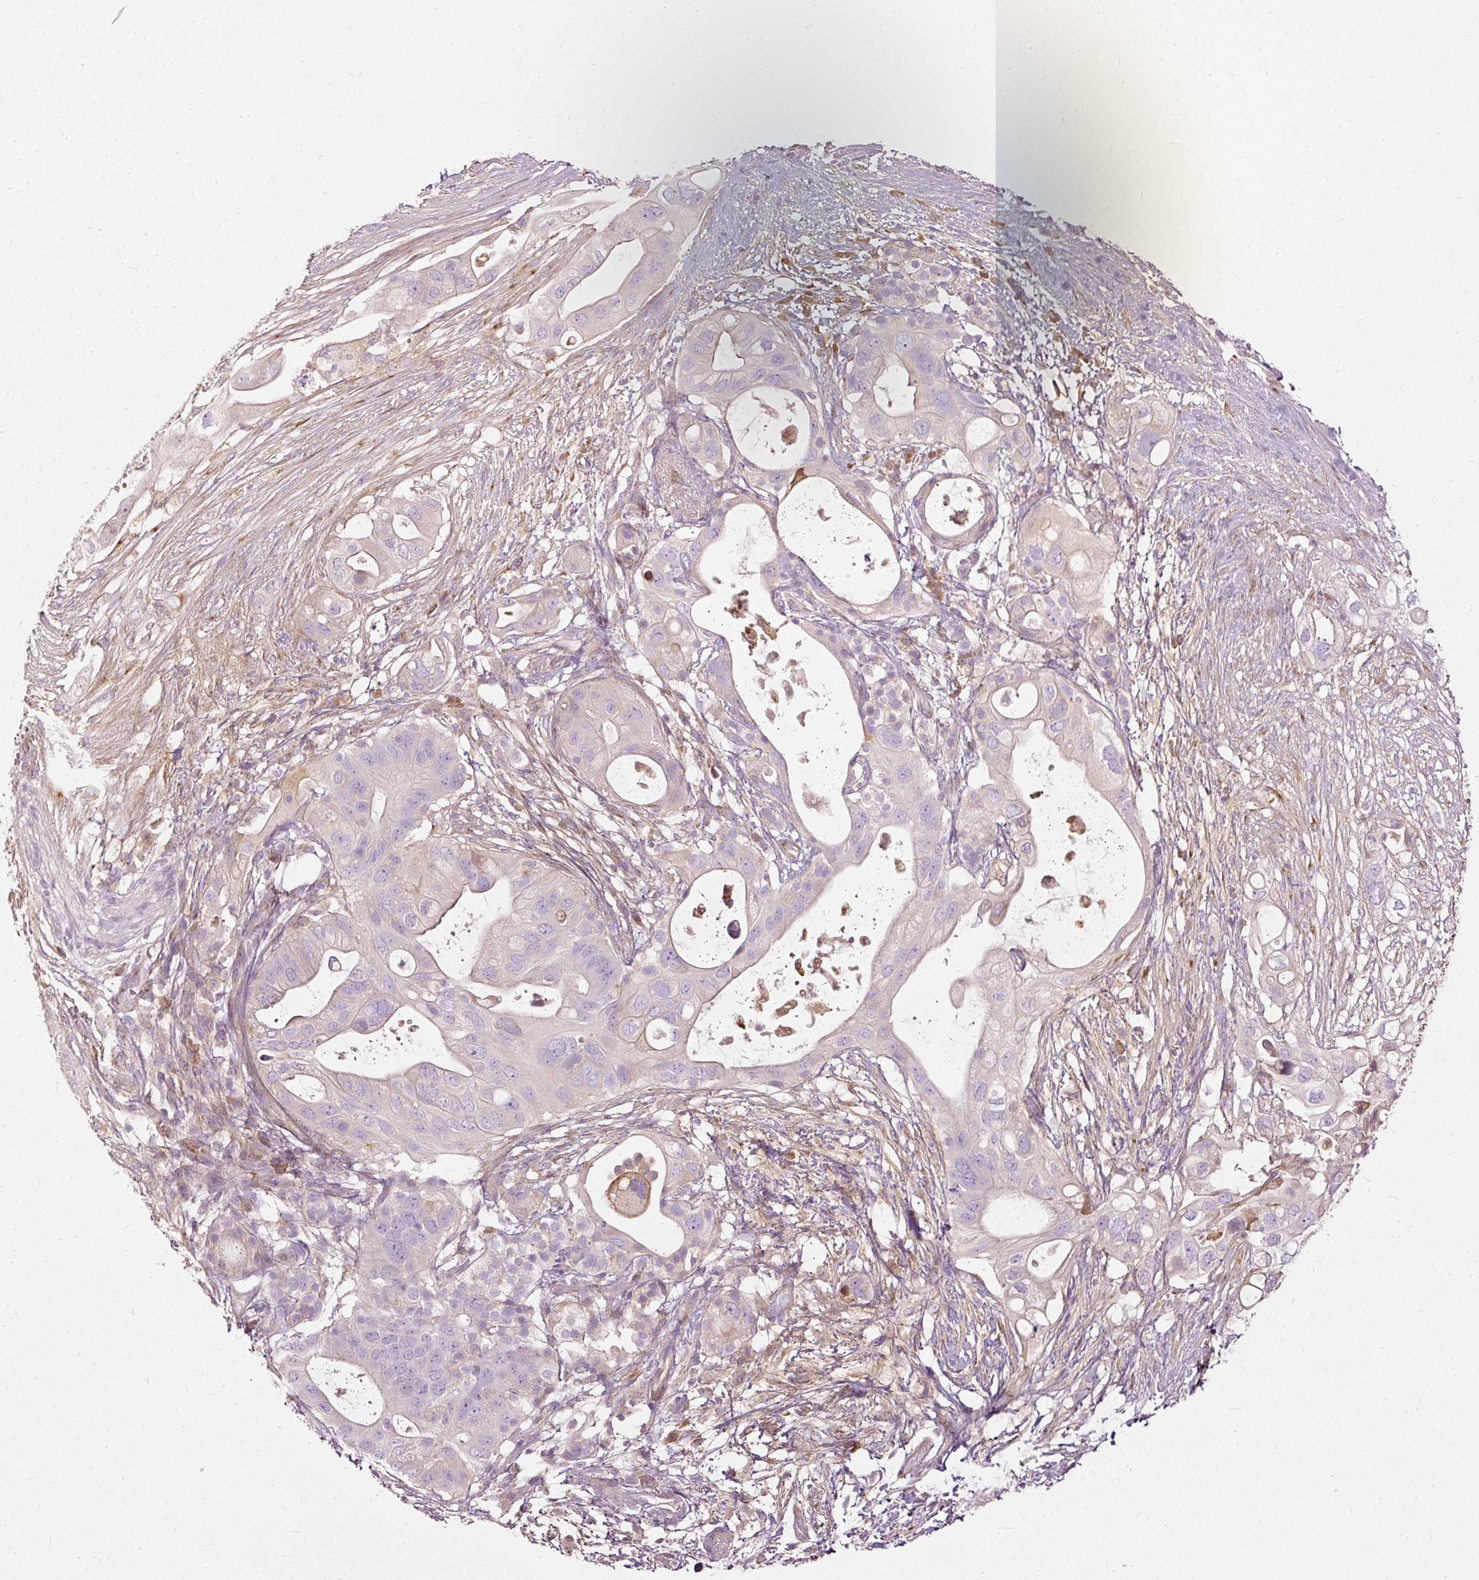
{"staining": {"intensity": "weak", "quantity": "<25%", "location": "cytoplasmic/membranous"}, "tissue": "pancreatic cancer", "cell_type": "Tumor cells", "image_type": "cancer", "snomed": [{"axis": "morphology", "description": "Adenocarcinoma, NOS"}, {"axis": "topography", "description": "Pancreas"}], "caption": "Immunohistochemical staining of human pancreatic cancer displays no significant positivity in tumor cells.", "gene": "PAQR9", "patient": {"sex": "female", "age": 72}}